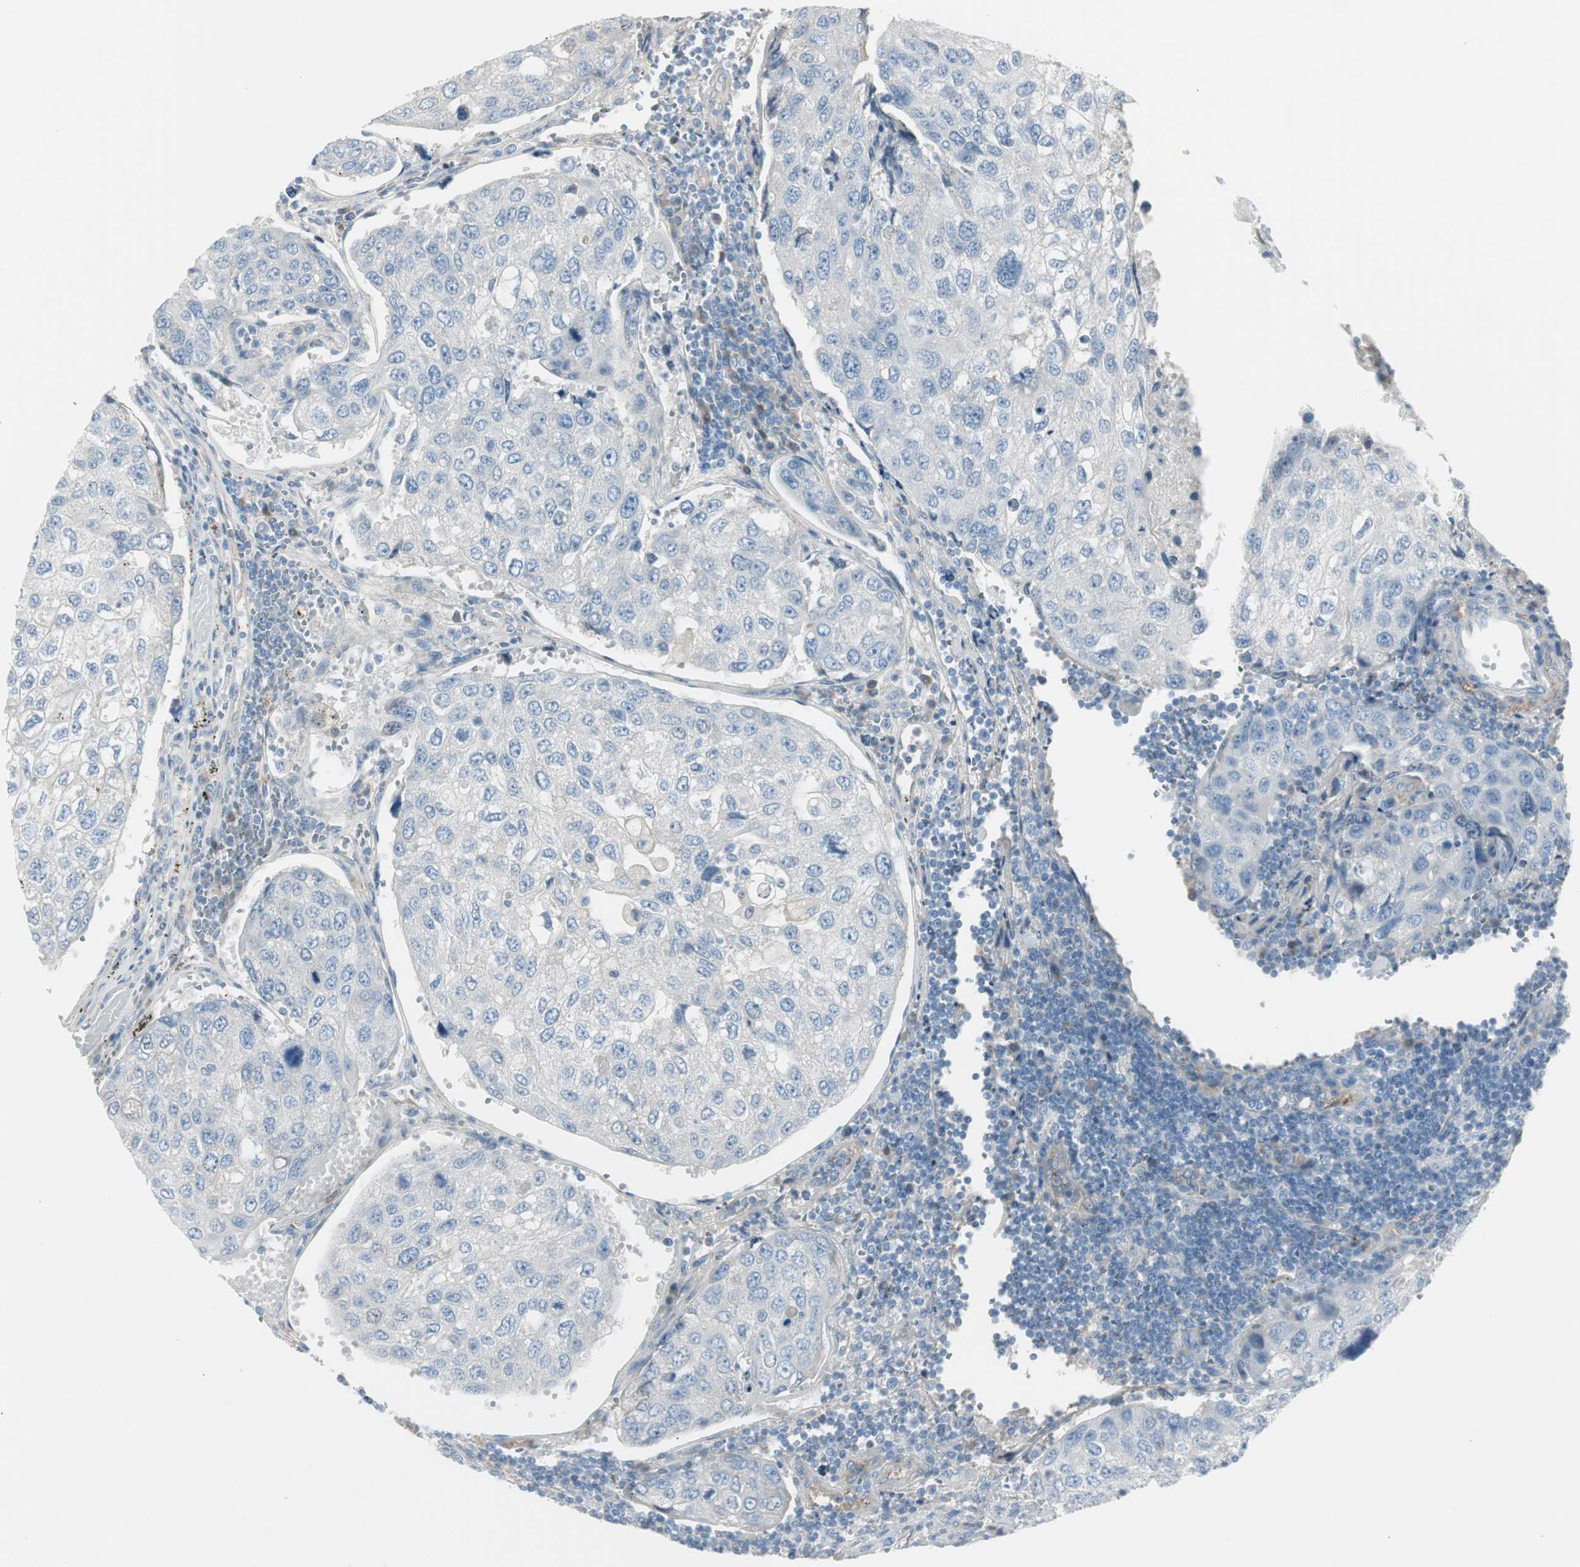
{"staining": {"intensity": "negative", "quantity": "none", "location": "none"}, "tissue": "urothelial cancer", "cell_type": "Tumor cells", "image_type": "cancer", "snomed": [{"axis": "morphology", "description": "Urothelial carcinoma, High grade"}, {"axis": "topography", "description": "Lymph node"}, {"axis": "topography", "description": "Urinary bladder"}], "caption": "Immunohistochemistry (IHC) of urothelial carcinoma (high-grade) reveals no expression in tumor cells. (DAB (3,3'-diaminobenzidine) IHC, high magnification).", "gene": "CACNA2D1", "patient": {"sex": "male", "age": 51}}